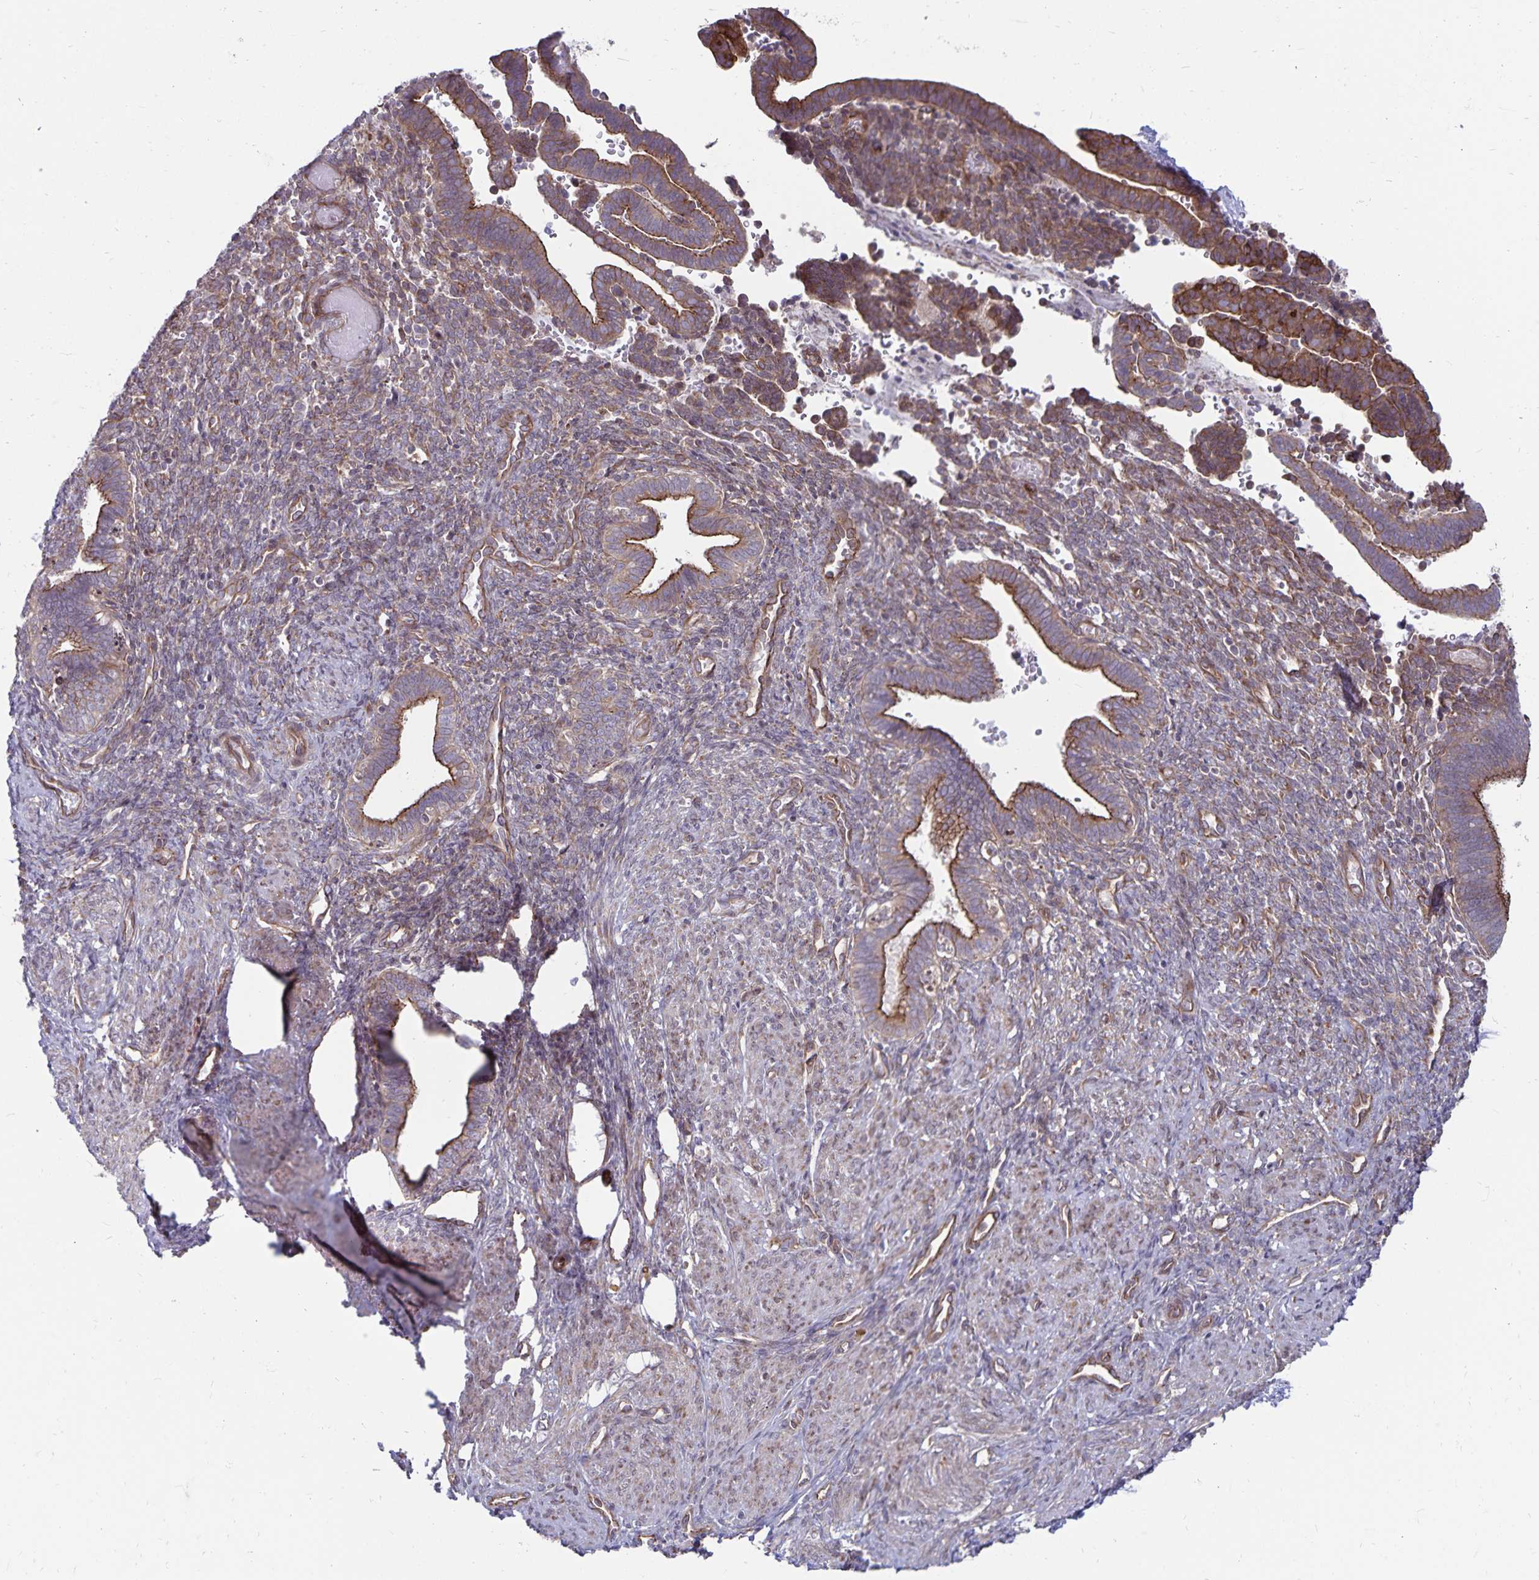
{"staining": {"intensity": "moderate", "quantity": "25%-75%", "location": "cytoplasmic/membranous"}, "tissue": "endometrium", "cell_type": "Cells in endometrial stroma", "image_type": "normal", "snomed": [{"axis": "morphology", "description": "Normal tissue, NOS"}, {"axis": "topography", "description": "Endometrium"}], "caption": "Normal endometrium exhibits moderate cytoplasmic/membranous positivity in about 25%-75% of cells in endometrial stroma.", "gene": "SEC62", "patient": {"sex": "female", "age": 34}}